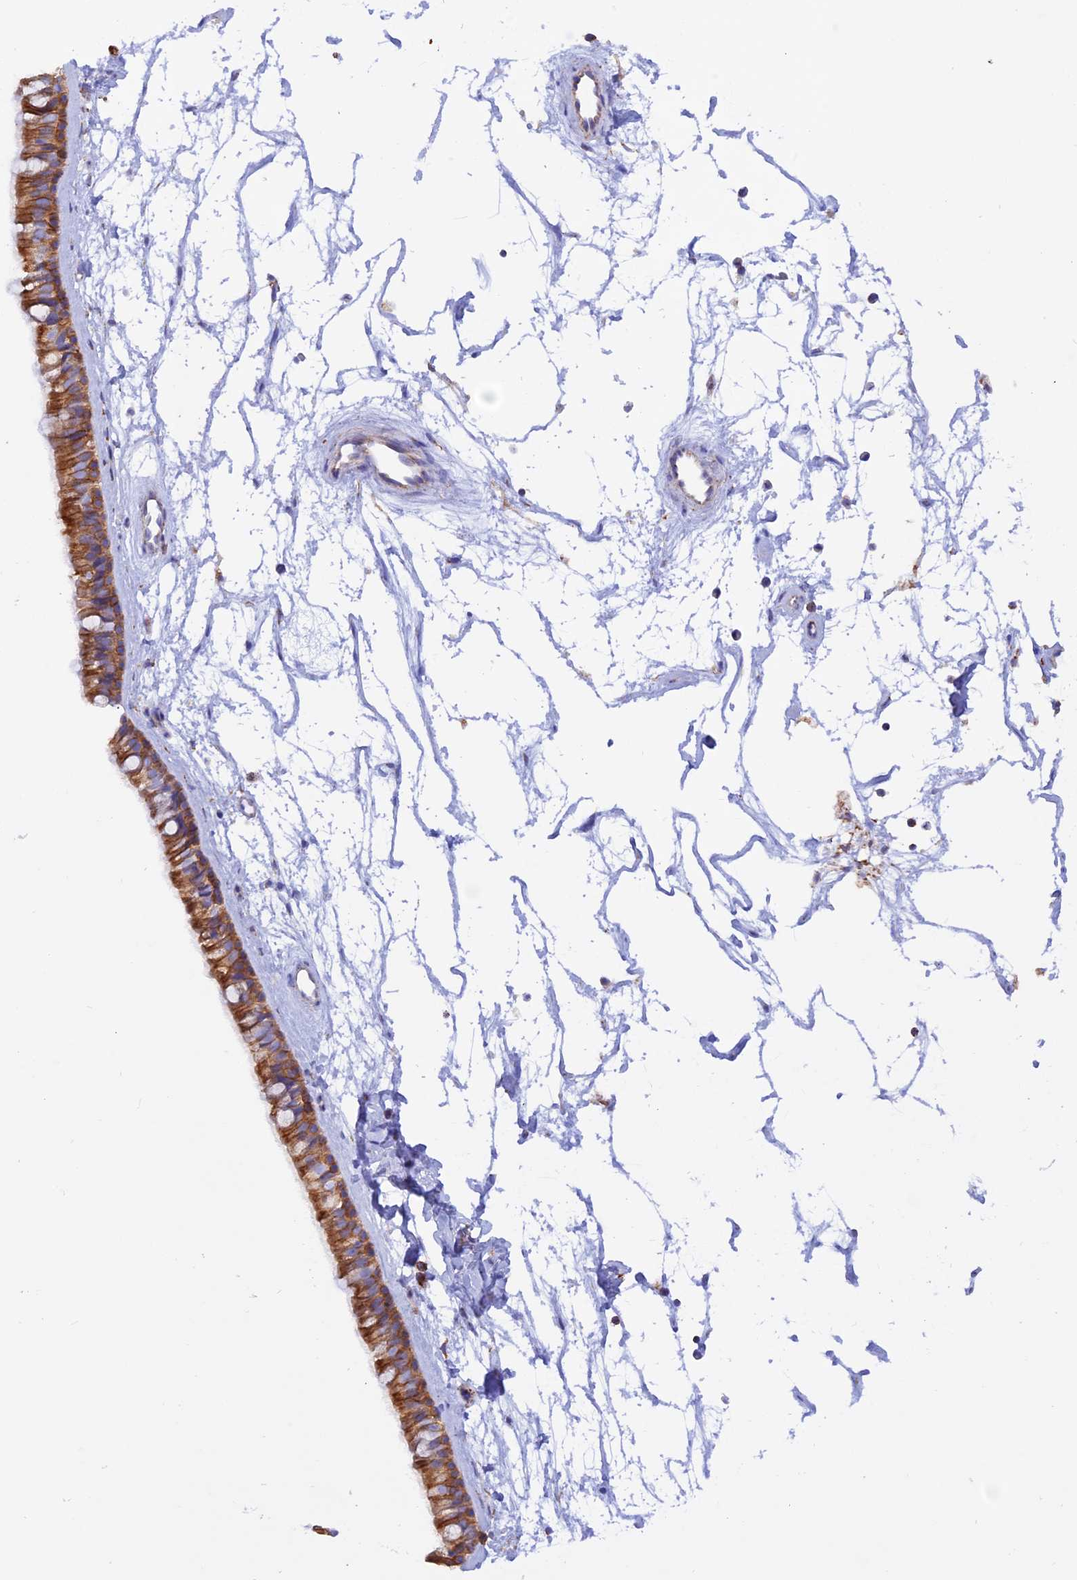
{"staining": {"intensity": "strong", "quantity": ">75%", "location": "cytoplasmic/membranous"}, "tissue": "nasopharynx", "cell_type": "Respiratory epithelial cells", "image_type": "normal", "snomed": [{"axis": "morphology", "description": "Normal tissue, NOS"}, {"axis": "topography", "description": "Nasopharynx"}], "caption": "Immunohistochemical staining of benign nasopharynx displays strong cytoplasmic/membranous protein expression in approximately >75% of respiratory epithelial cells.", "gene": "GCDH", "patient": {"sex": "male", "age": 64}}